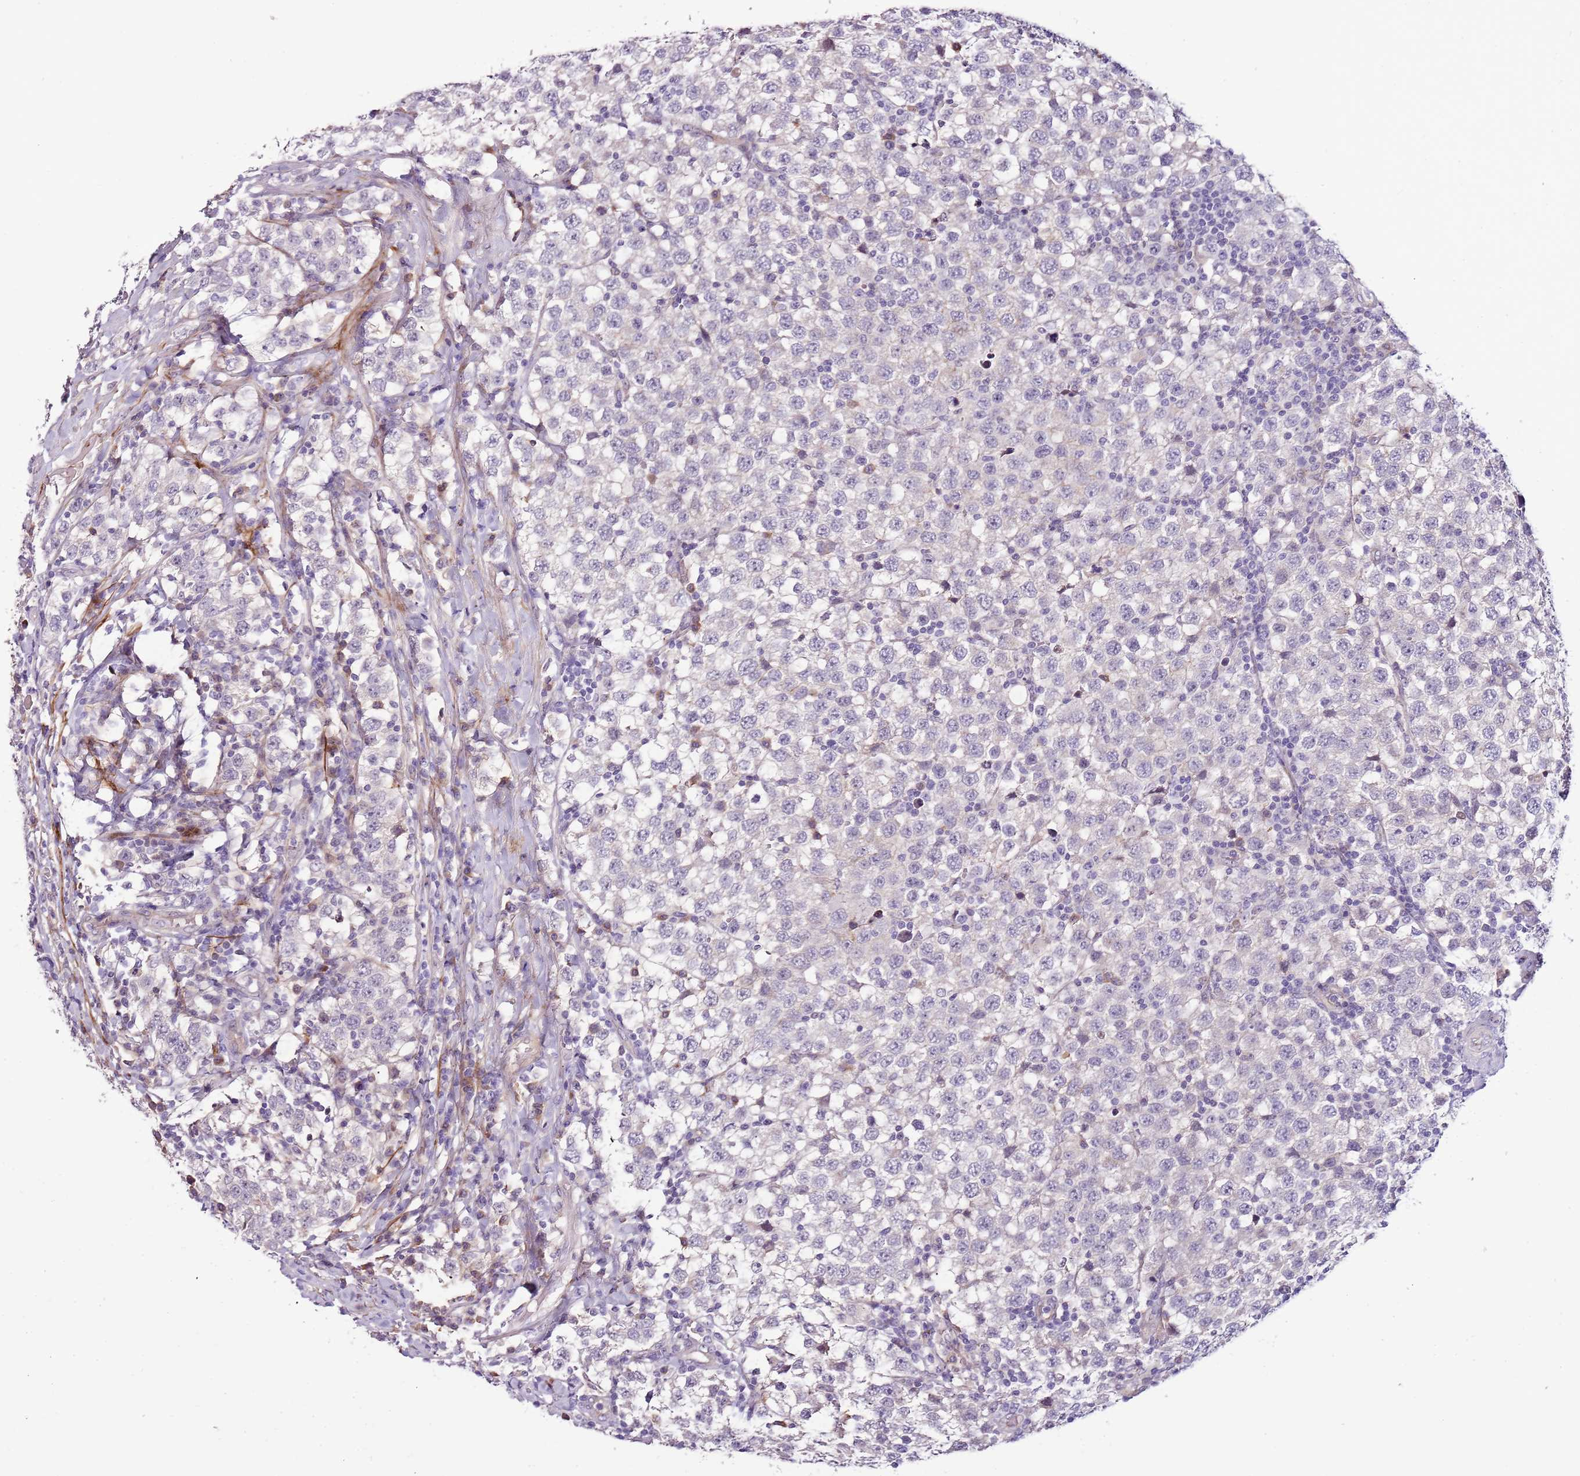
{"staining": {"intensity": "negative", "quantity": "none", "location": "none"}, "tissue": "testis cancer", "cell_type": "Tumor cells", "image_type": "cancer", "snomed": [{"axis": "morphology", "description": "Seminoma, NOS"}, {"axis": "topography", "description": "Testis"}], "caption": "Tumor cells show no significant protein staining in seminoma (testis).", "gene": "NKX2-3", "patient": {"sex": "male", "age": 34}}